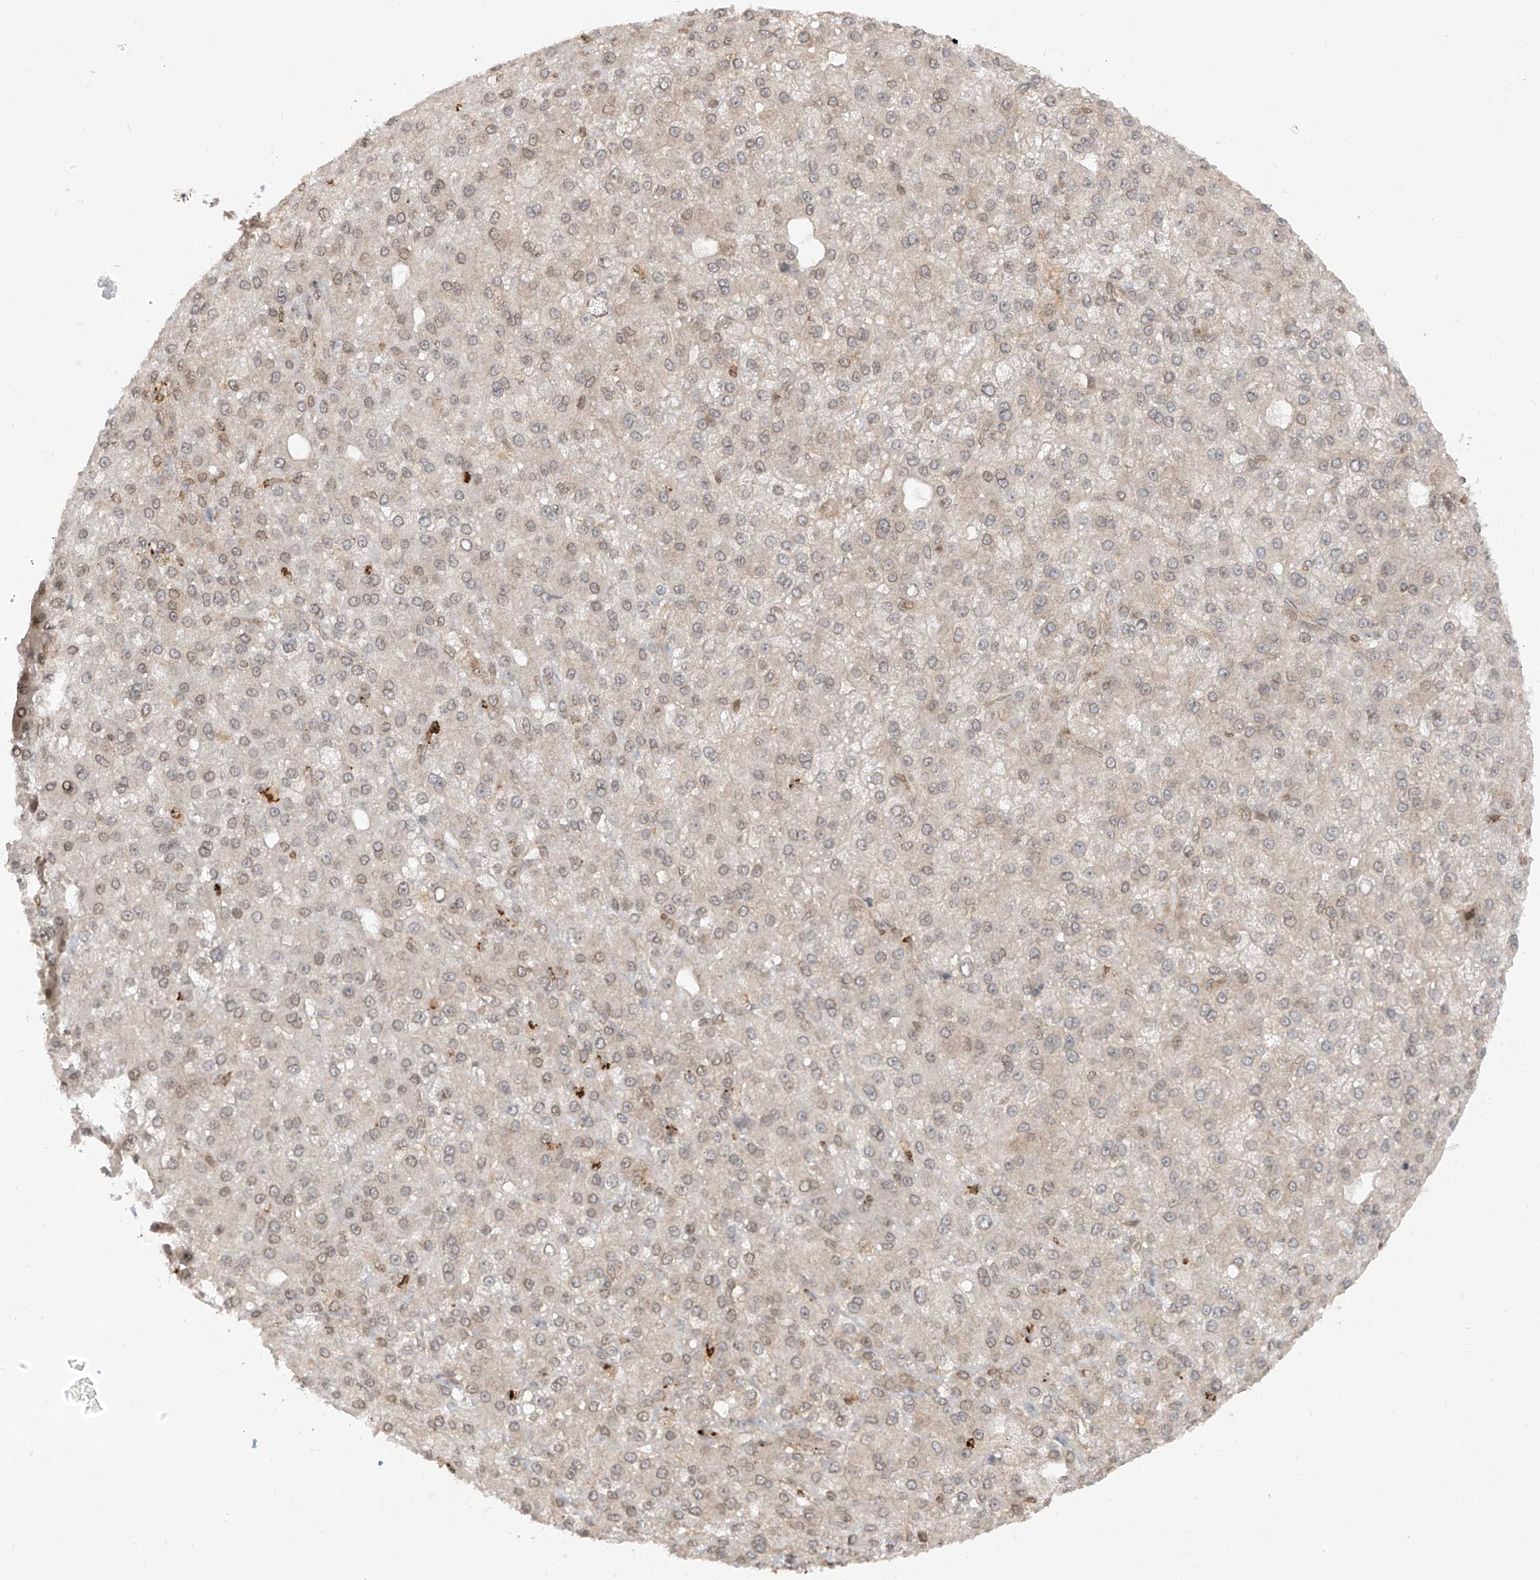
{"staining": {"intensity": "negative", "quantity": "none", "location": "none"}, "tissue": "liver cancer", "cell_type": "Tumor cells", "image_type": "cancer", "snomed": [{"axis": "morphology", "description": "Carcinoma, Hepatocellular, NOS"}, {"axis": "topography", "description": "Liver"}], "caption": "This is an IHC image of liver cancer. There is no positivity in tumor cells.", "gene": "KPNB1", "patient": {"sex": "male", "age": 67}}